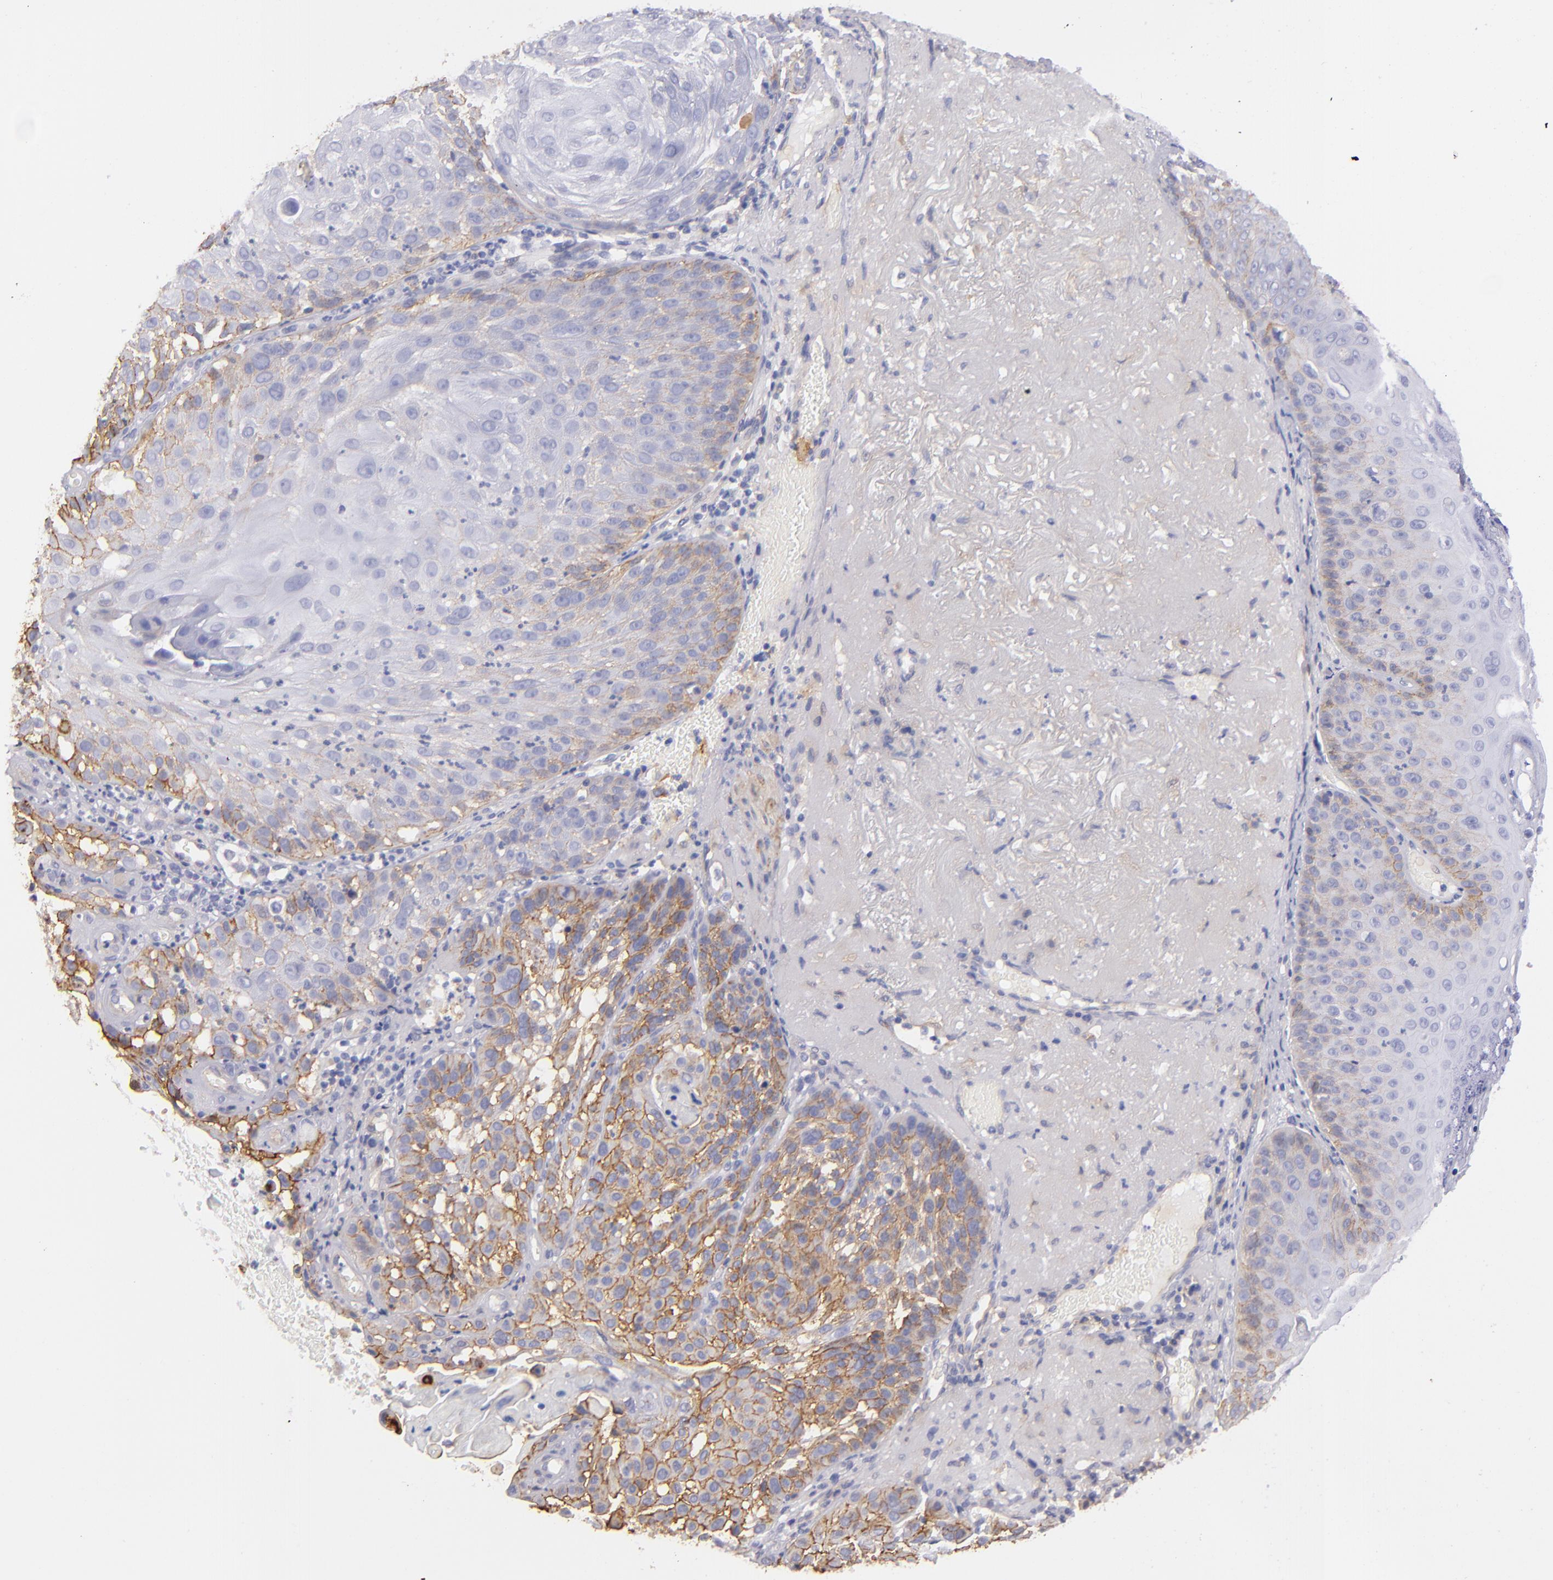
{"staining": {"intensity": "moderate", "quantity": "25%-75%", "location": "cytoplasmic/membranous"}, "tissue": "skin cancer", "cell_type": "Tumor cells", "image_type": "cancer", "snomed": [{"axis": "morphology", "description": "Squamous cell carcinoma, NOS"}, {"axis": "topography", "description": "Skin"}], "caption": "Moderate cytoplasmic/membranous positivity is seen in approximately 25%-75% of tumor cells in squamous cell carcinoma (skin). (brown staining indicates protein expression, while blue staining denotes nuclei).", "gene": "CD151", "patient": {"sex": "female", "age": 89}}